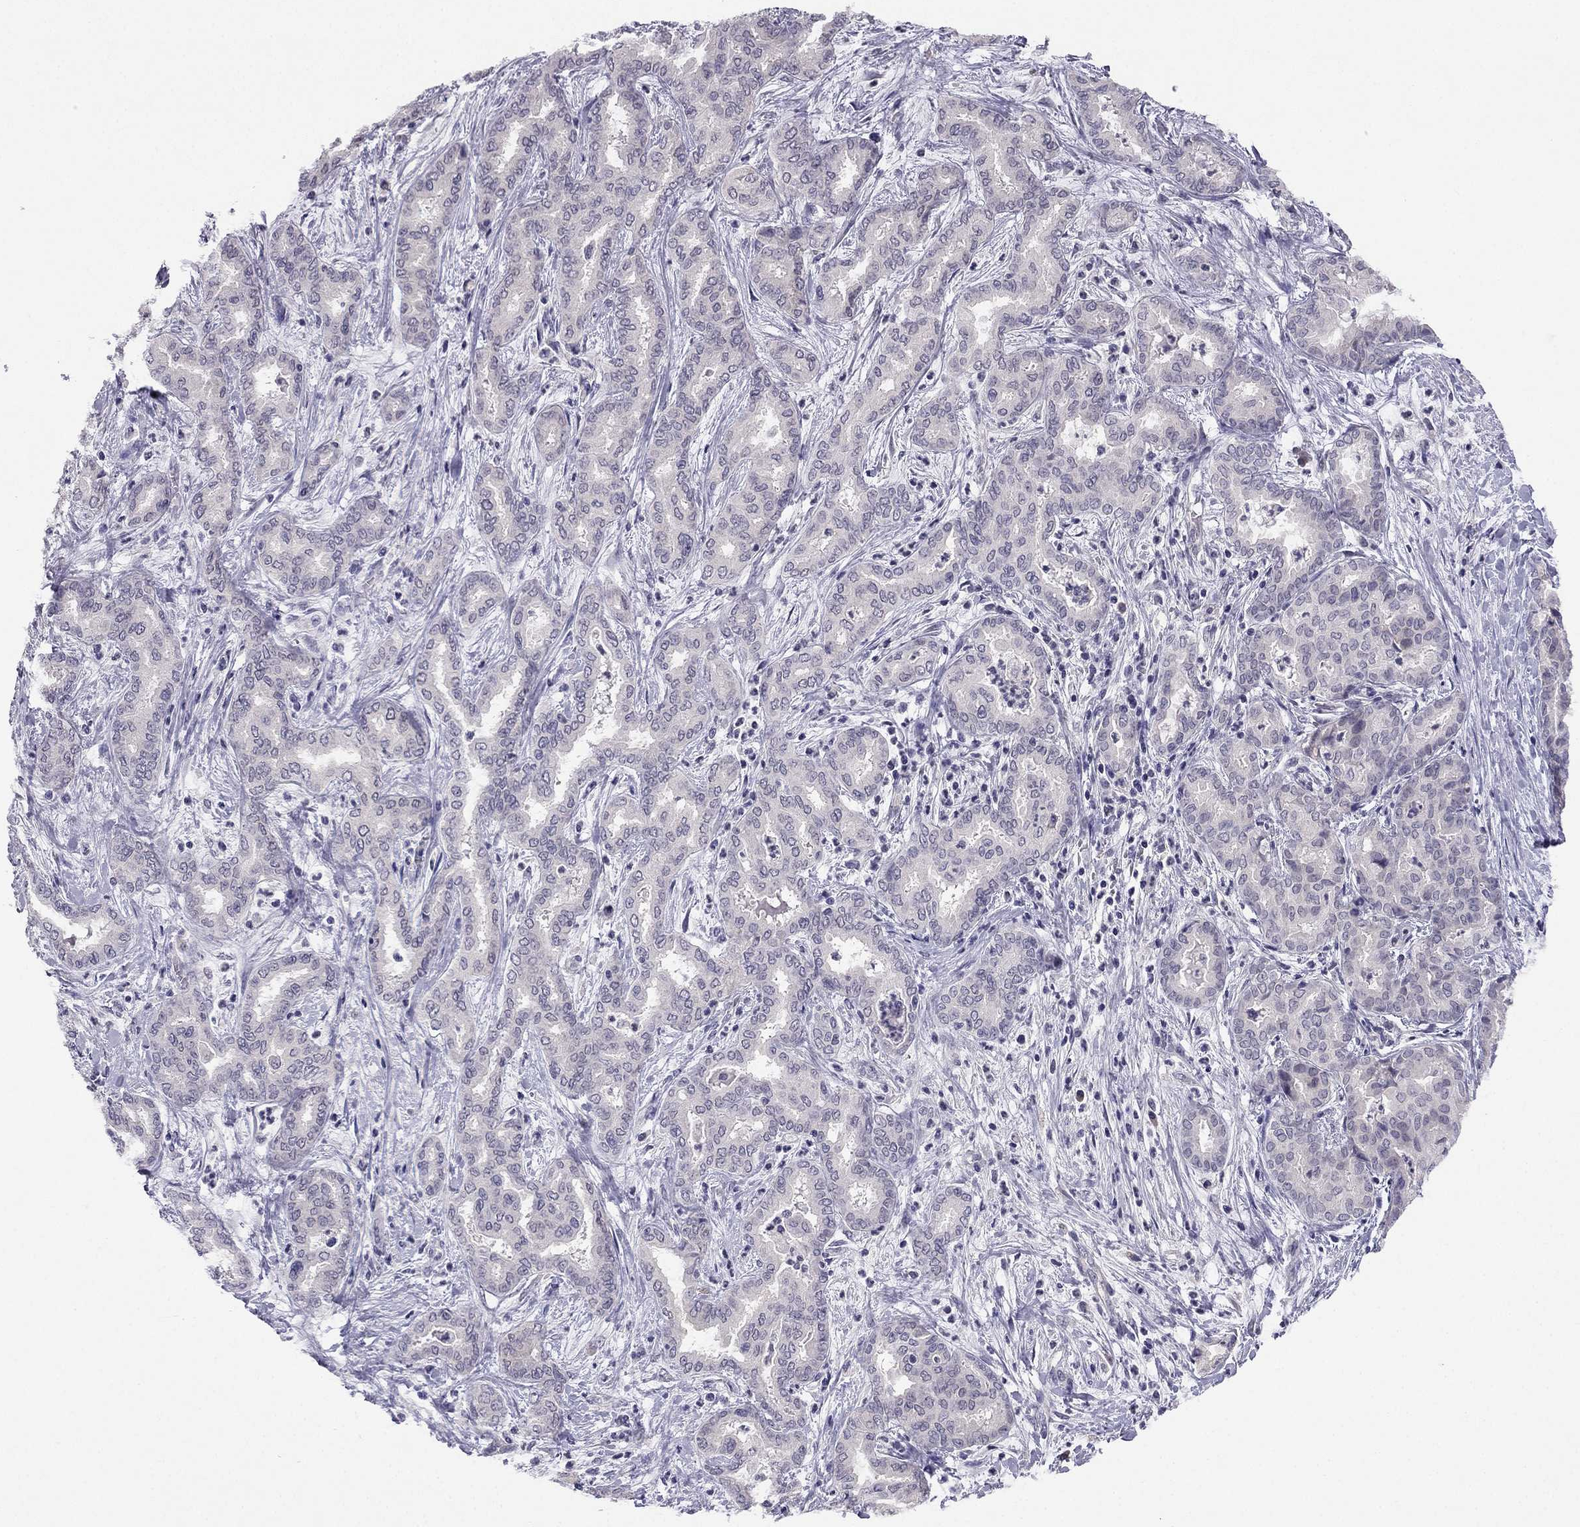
{"staining": {"intensity": "negative", "quantity": "none", "location": "none"}, "tissue": "liver cancer", "cell_type": "Tumor cells", "image_type": "cancer", "snomed": [{"axis": "morphology", "description": "Cholangiocarcinoma"}, {"axis": "topography", "description": "Liver"}], "caption": "IHC photomicrograph of human liver cholangiocarcinoma stained for a protein (brown), which displays no staining in tumor cells.", "gene": "C16orf89", "patient": {"sex": "female", "age": 64}}